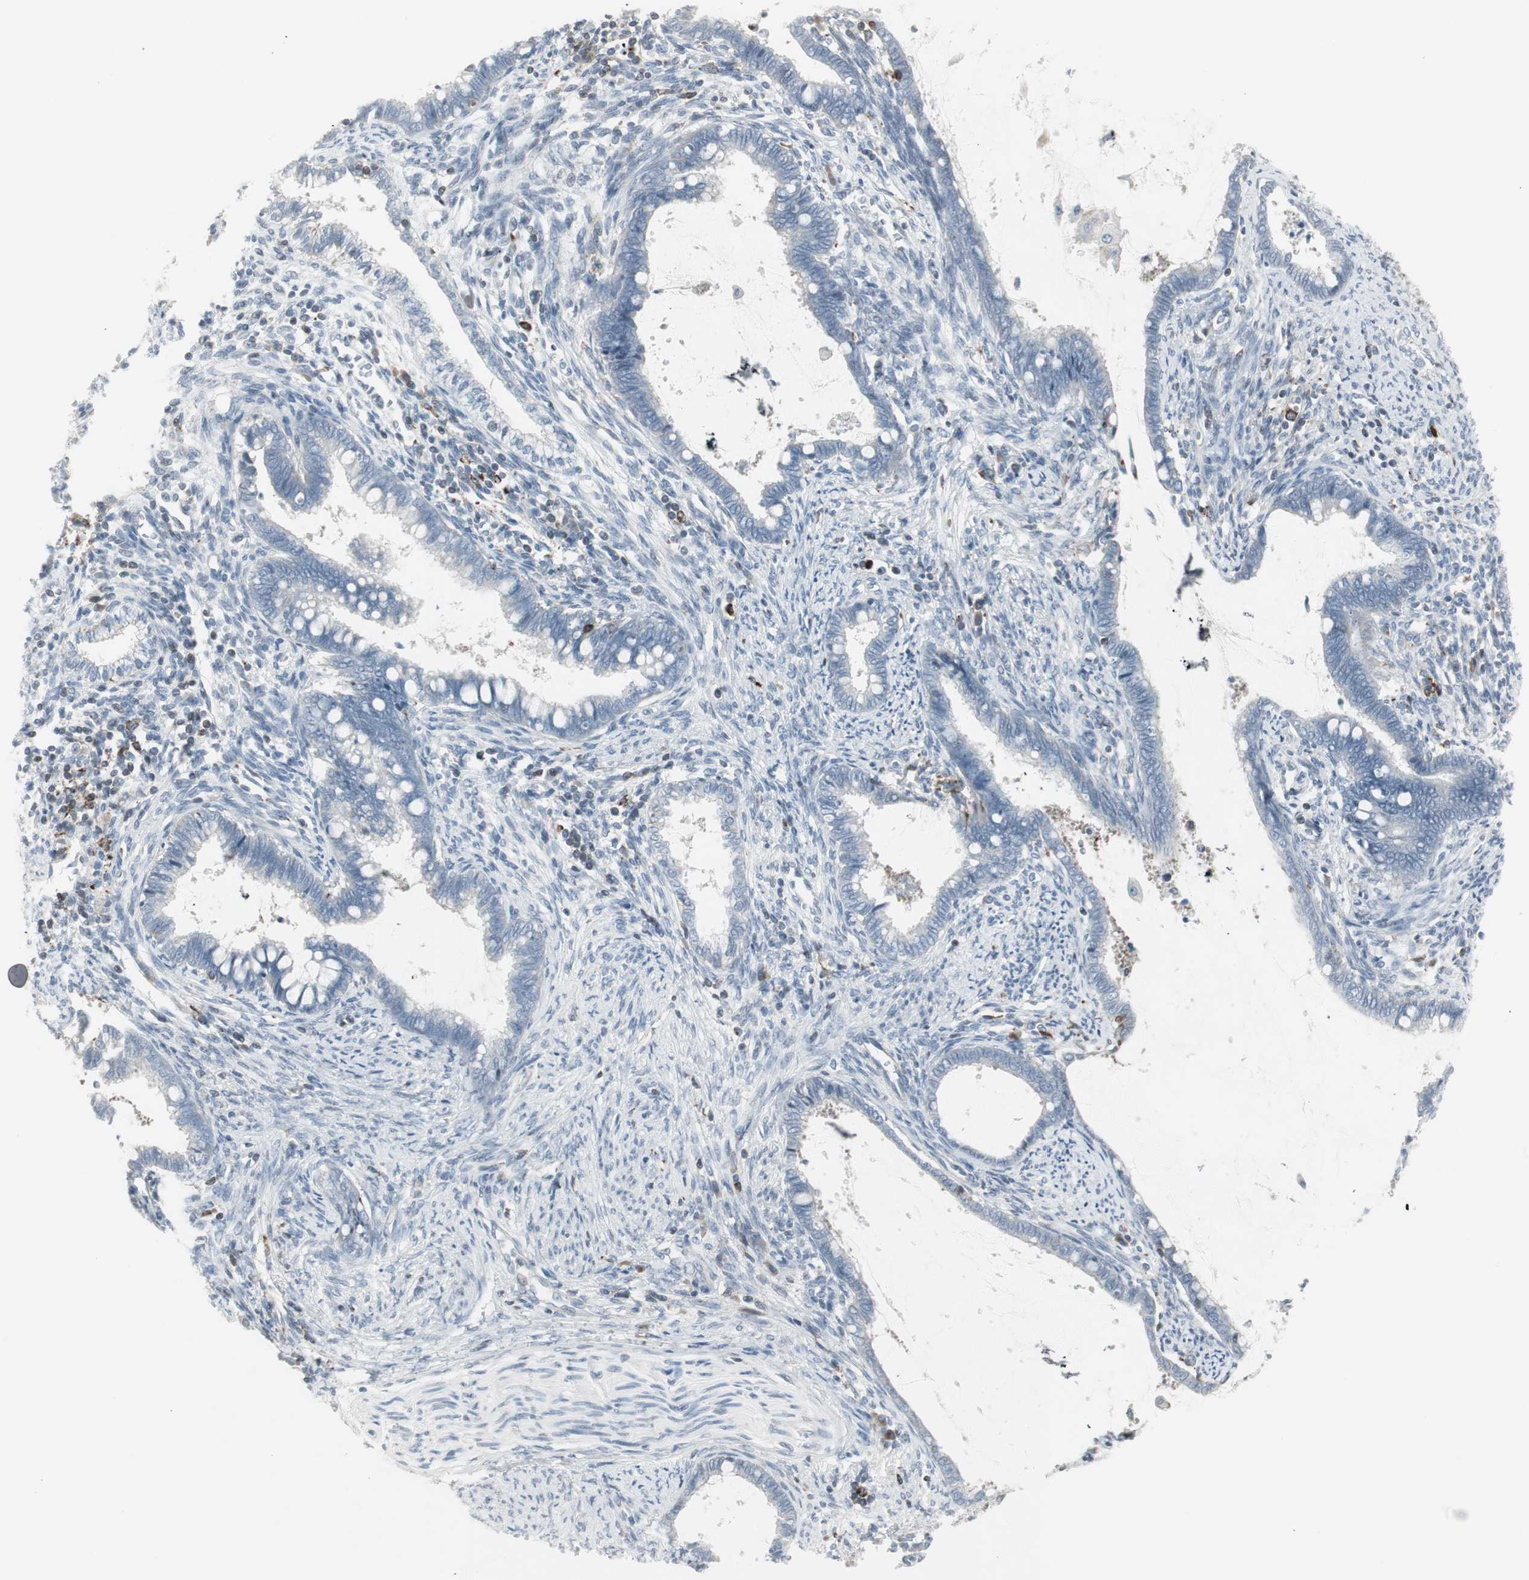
{"staining": {"intensity": "negative", "quantity": "none", "location": "none"}, "tissue": "cervical cancer", "cell_type": "Tumor cells", "image_type": "cancer", "snomed": [{"axis": "morphology", "description": "Adenocarcinoma, NOS"}, {"axis": "topography", "description": "Cervix"}], "caption": "DAB immunohistochemical staining of cervical cancer exhibits no significant staining in tumor cells.", "gene": "MAP4K4", "patient": {"sex": "female", "age": 44}}